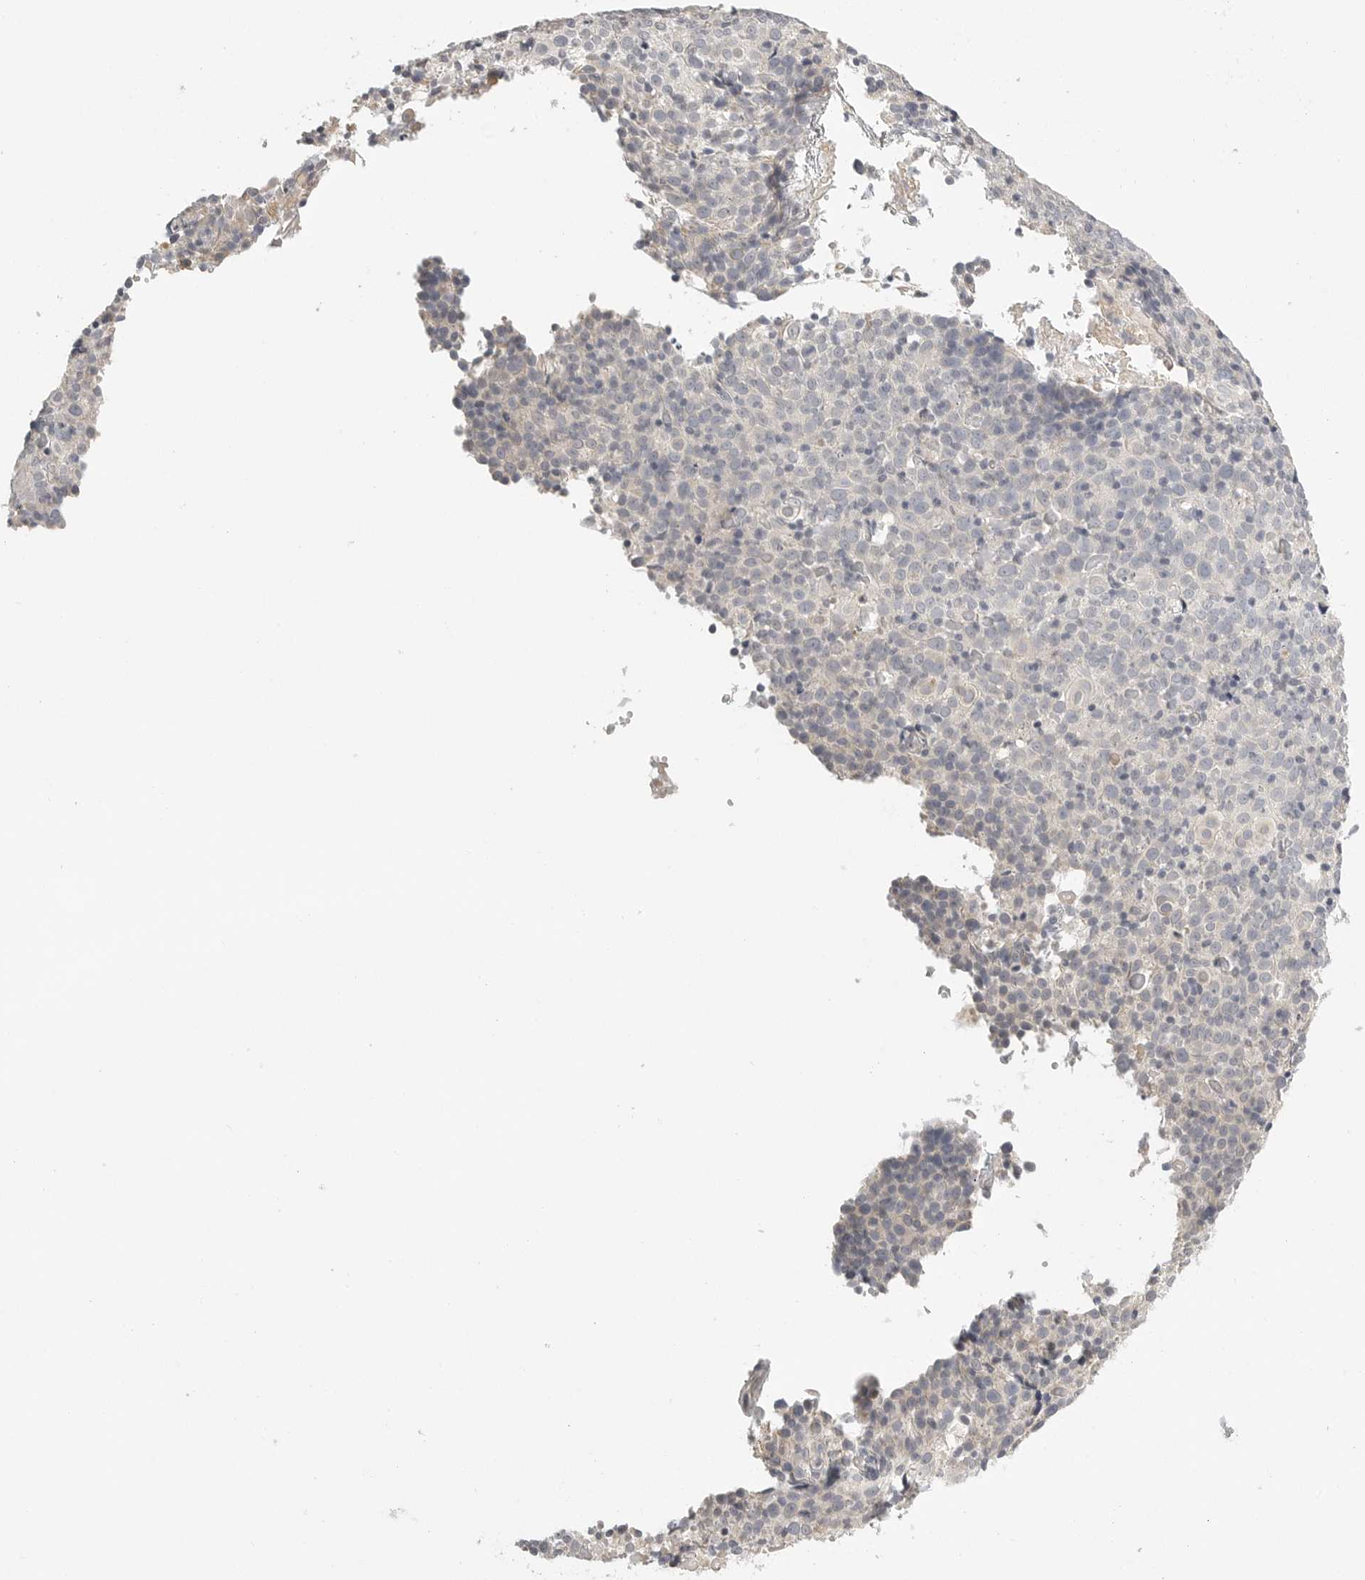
{"staining": {"intensity": "negative", "quantity": "none", "location": "none"}, "tissue": "cervical cancer", "cell_type": "Tumor cells", "image_type": "cancer", "snomed": [{"axis": "morphology", "description": "Squamous cell carcinoma, NOS"}, {"axis": "topography", "description": "Cervix"}], "caption": "This photomicrograph is of cervical cancer stained with immunohistochemistry to label a protein in brown with the nuclei are counter-stained blue. There is no expression in tumor cells.", "gene": "STAB2", "patient": {"sex": "female", "age": 74}}